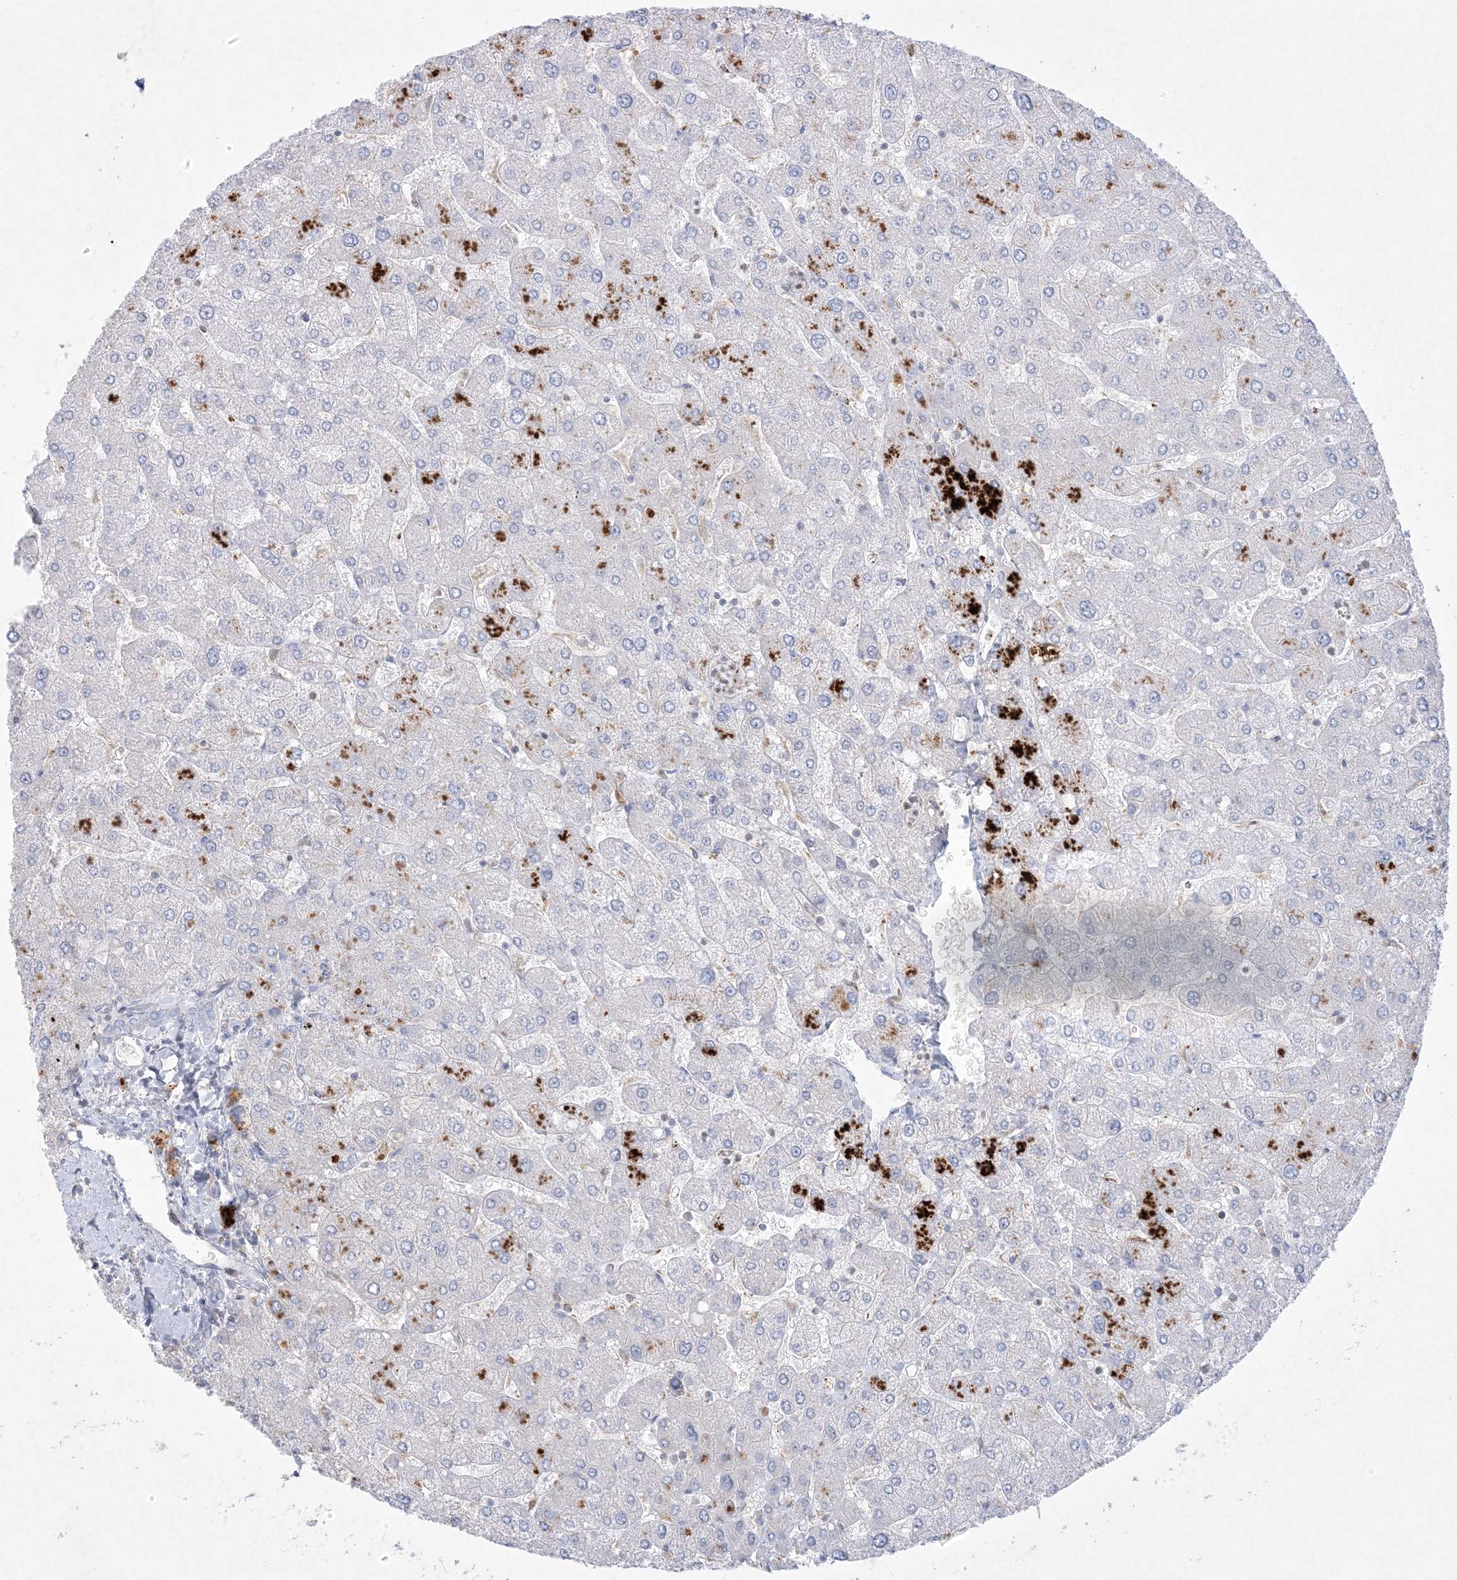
{"staining": {"intensity": "negative", "quantity": "none", "location": "none"}, "tissue": "liver", "cell_type": "Cholangiocytes", "image_type": "normal", "snomed": [{"axis": "morphology", "description": "Normal tissue, NOS"}, {"axis": "topography", "description": "Liver"}], "caption": "Cholangiocytes are negative for protein expression in benign human liver. (DAB IHC with hematoxylin counter stain).", "gene": "KCTD6", "patient": {"sex": "male", "age": 55}}